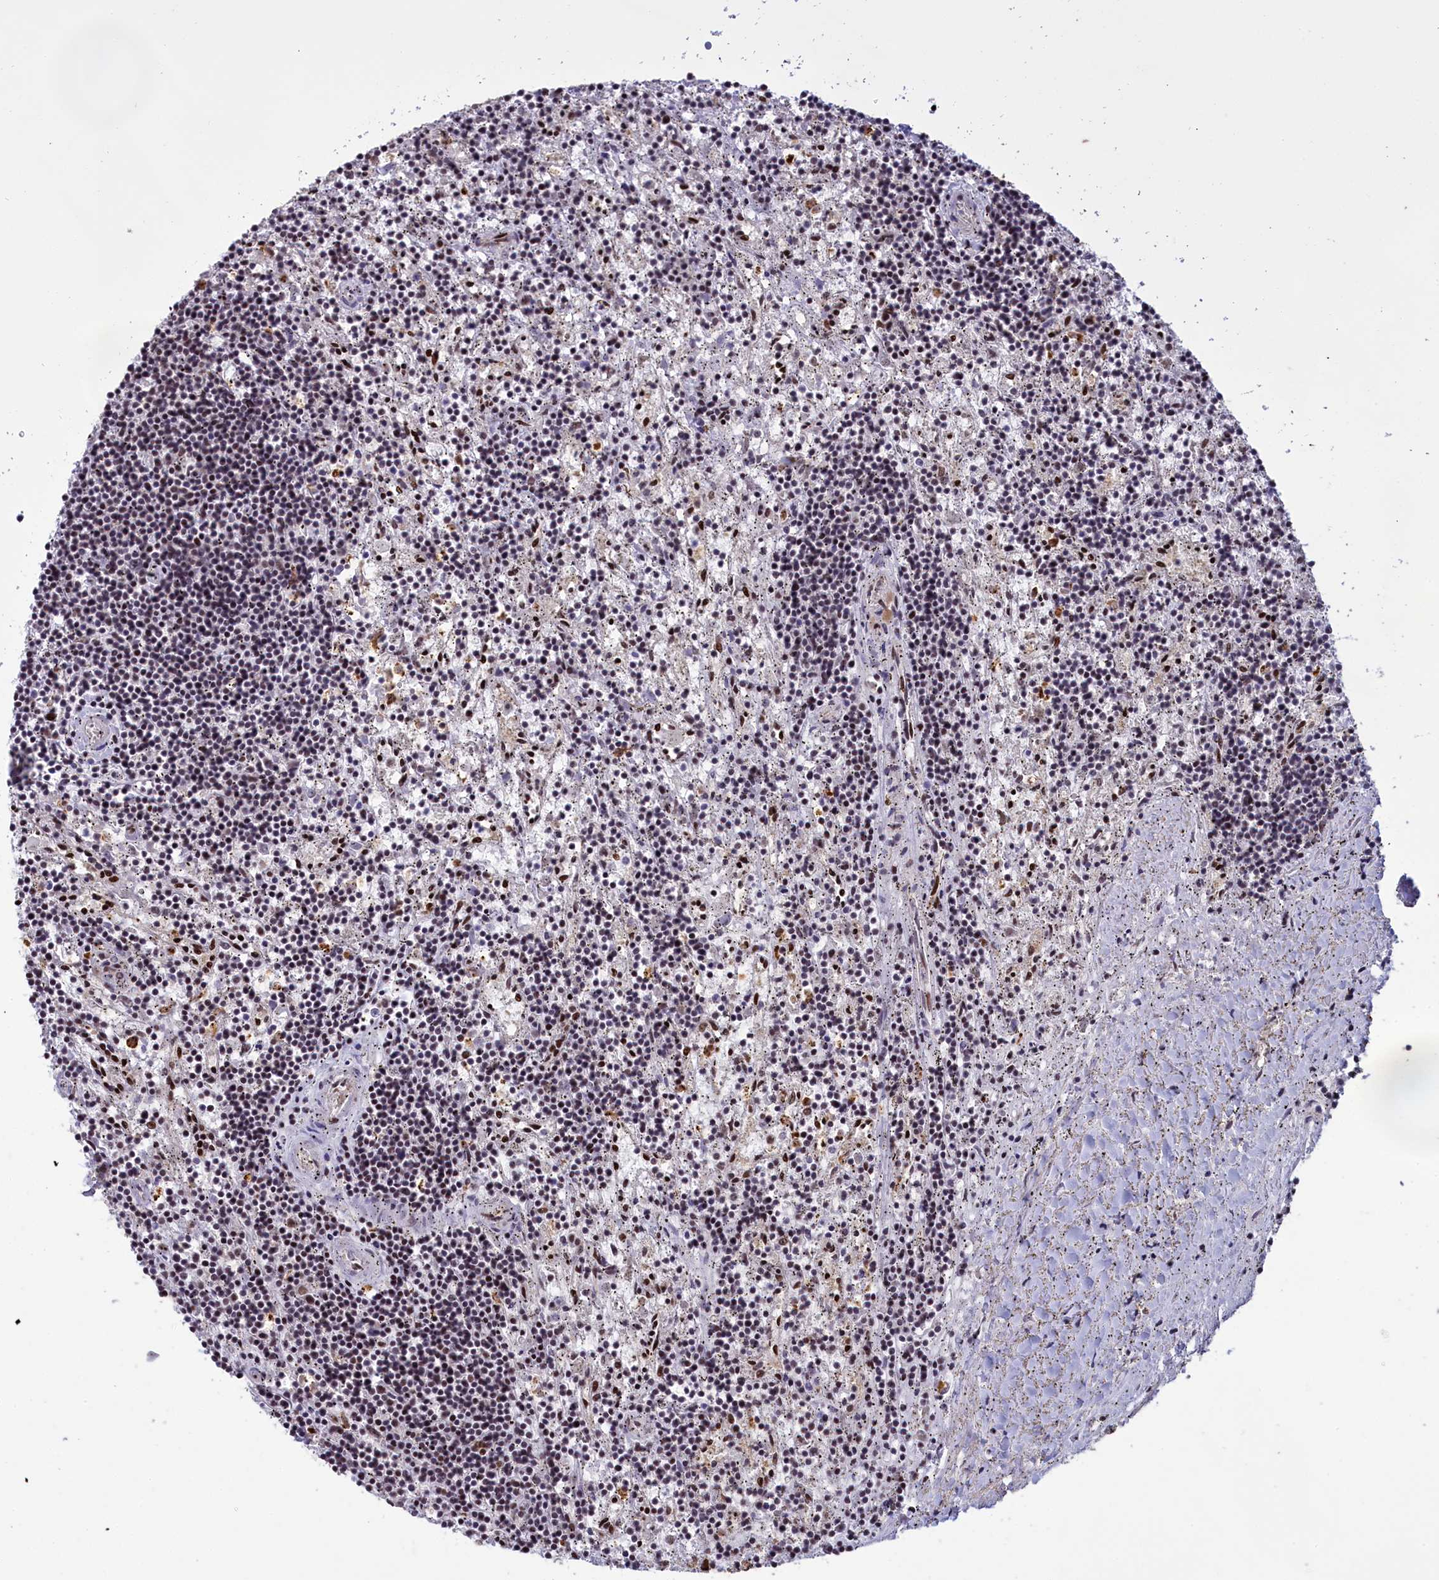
{"staining": {"intensity": "negative", "quantity": "none", "location": "none"}, "tissue": "lymphoma", "cell_type": "Tumor cells", "image_type": "cancer", "snomed": [{"axis": "morphology", "description": "Malignant lymphoma, non-Hodgkin's type, Low grade"}, {"axis": "topography", "description": "Spleen"}], "caption": "High power microscopy image of an IHC histopathology image of lymphoma, revealing no significant positivity in tumor cells. (DAB (3,3'-diaminobenzidine) immunohistochemistry, high magnification).", "gene": "RELB", "patient": {"sex": "male", "age": 76}}